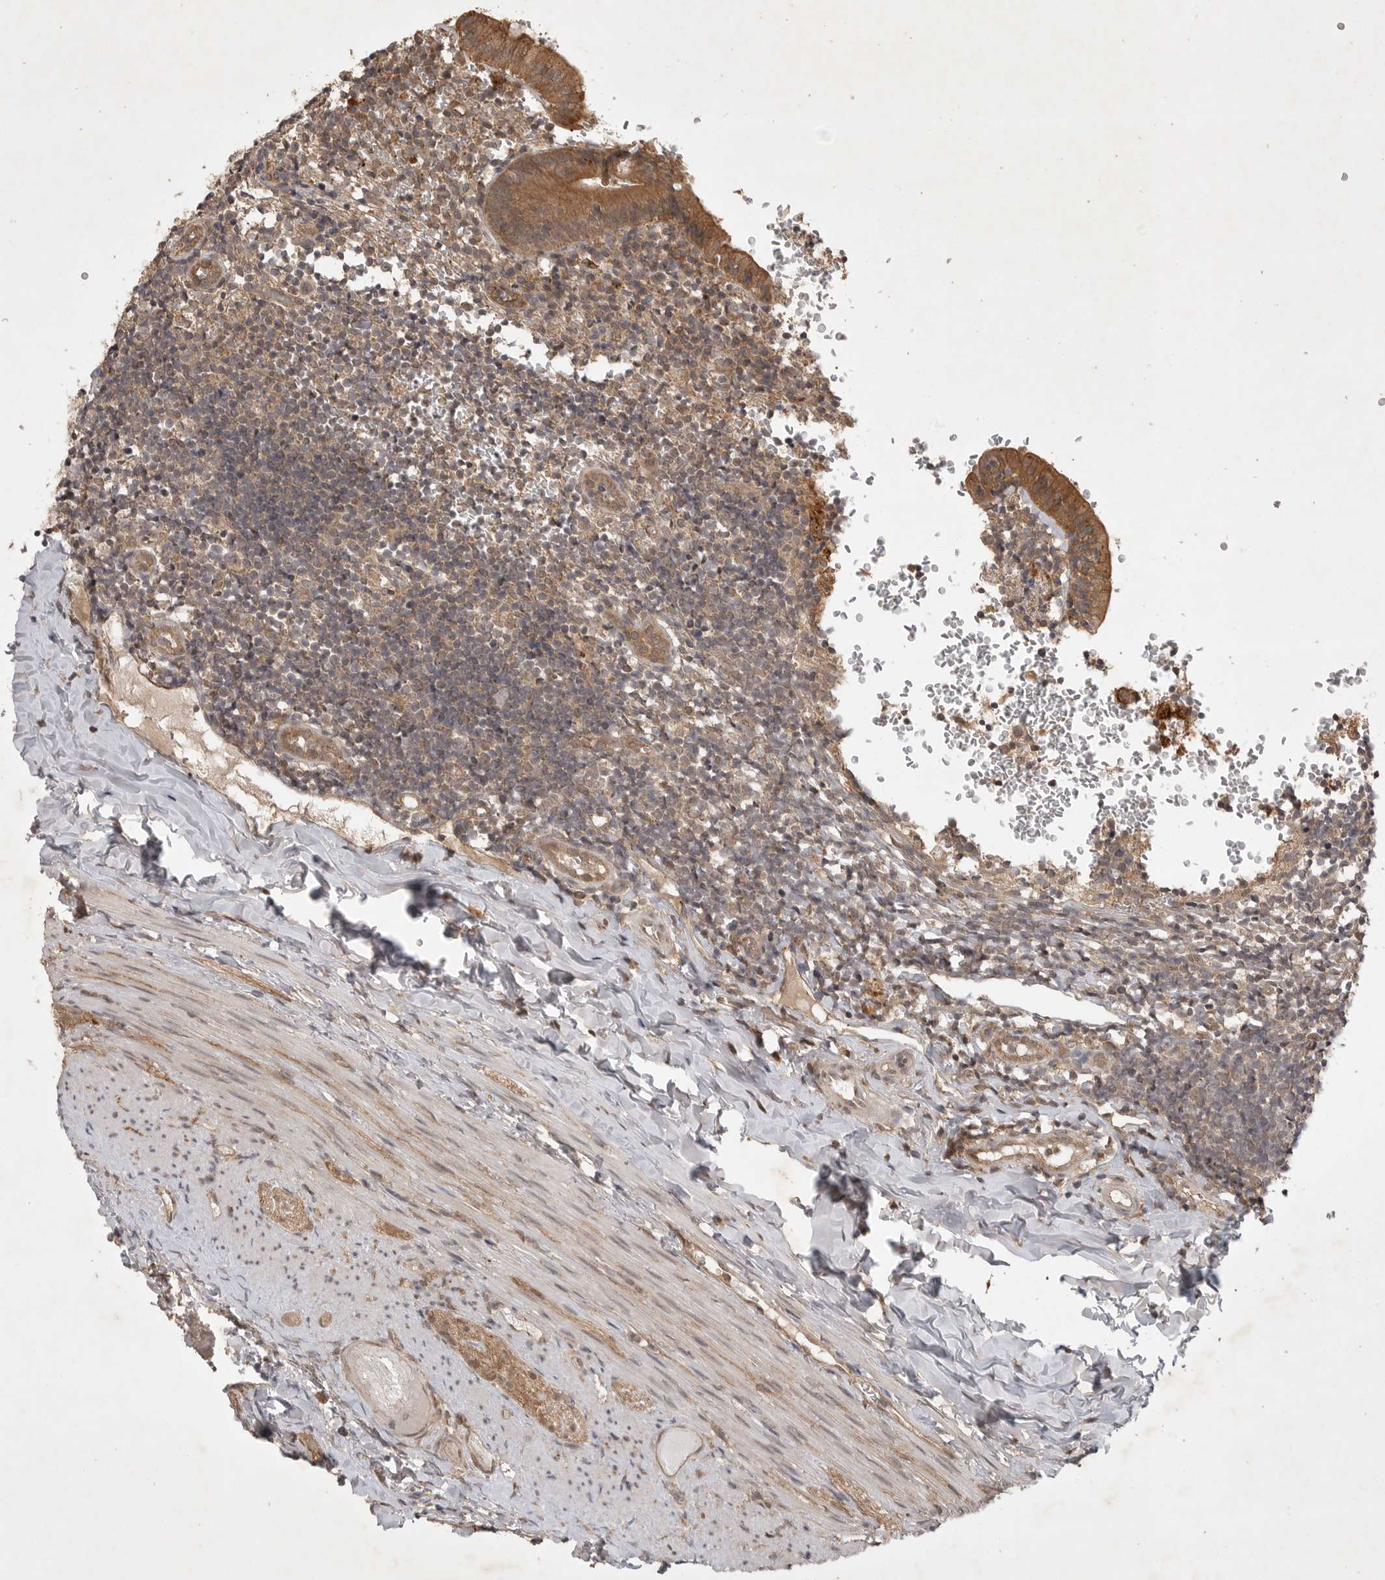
{"staining": {"intensity": "moderate", "quantity": ">75%", "location": "cytoplasmic/membranous"}, "tissue": "appendix", "cell_type": "Glandular cells", "image_type": "normal", "snomed": [{"axis": "morphology", "description": "Normal tissue, NOS"}, {"axis": "topography", "description": "Appendix"}], "caption": "Brown immunohistochemical staining in unremarkable appendix reveals moderate cytoplasmic/membranous positivity in about >75% of glandular cells.", "gene": "ZNF232", "patient": {"sex": "male", "age": 8}}